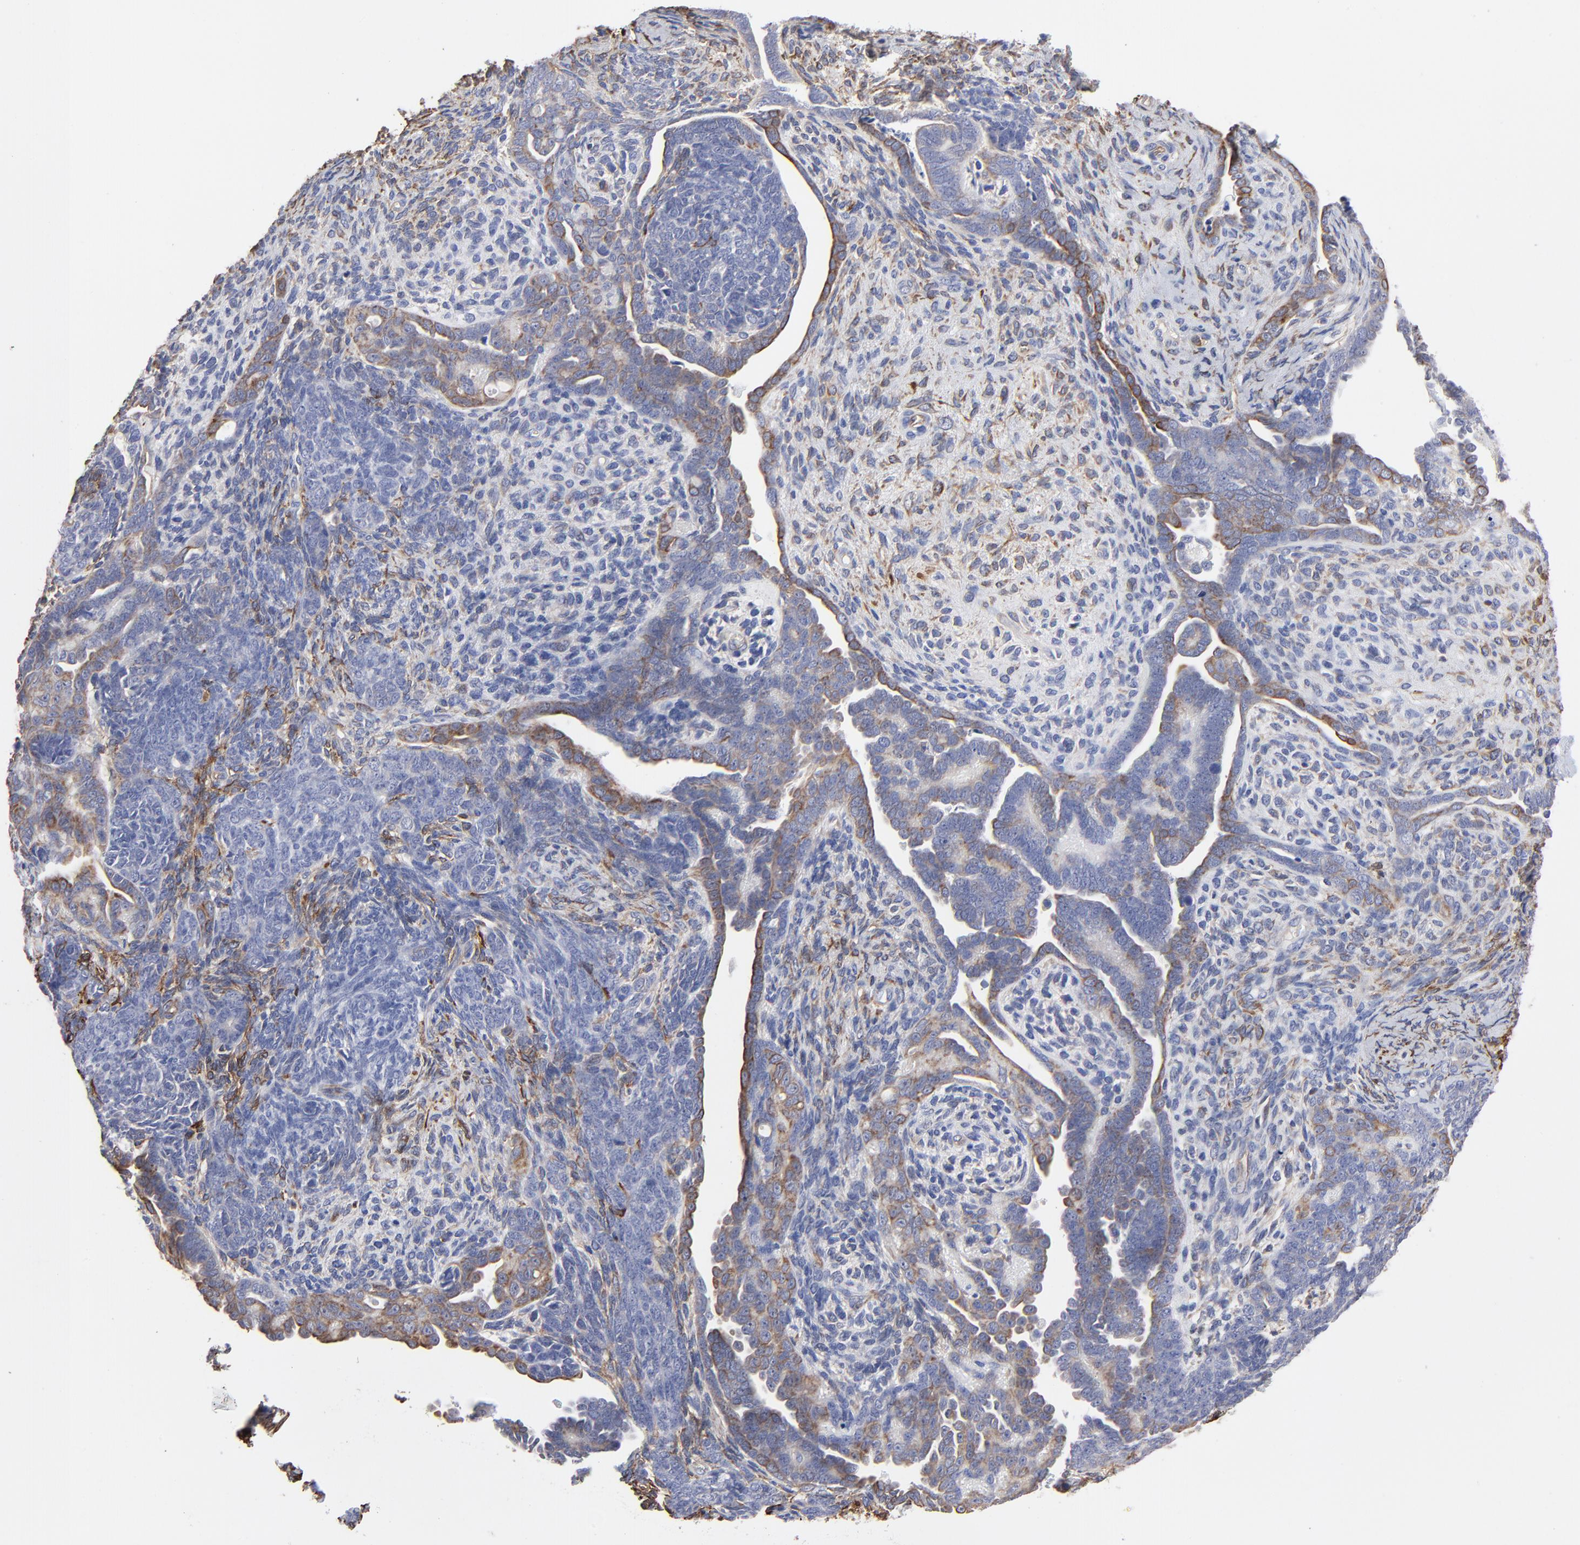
{"staining": {"intensity": "moderate", "quantity": "<25%", "location": "cytoplasmic/membranous"}, "tissue": "endometrial cancer", "cell_type": "Tumor cells", "image_type": "cancer", "snomed": [{"axis": "morphology", "description": "Neoplasm, malignant, NOS"}, {"axis": "topography", "description": "Endometrium"}], "caption": "Protein expression analysis of neoplasm (malignant) (endometrial) reveals moderate cytoplasmic/membranous staining in about <25% of tumor cells.", "gene": "CILP", "patient": {"sex": "female", "age": 74}}